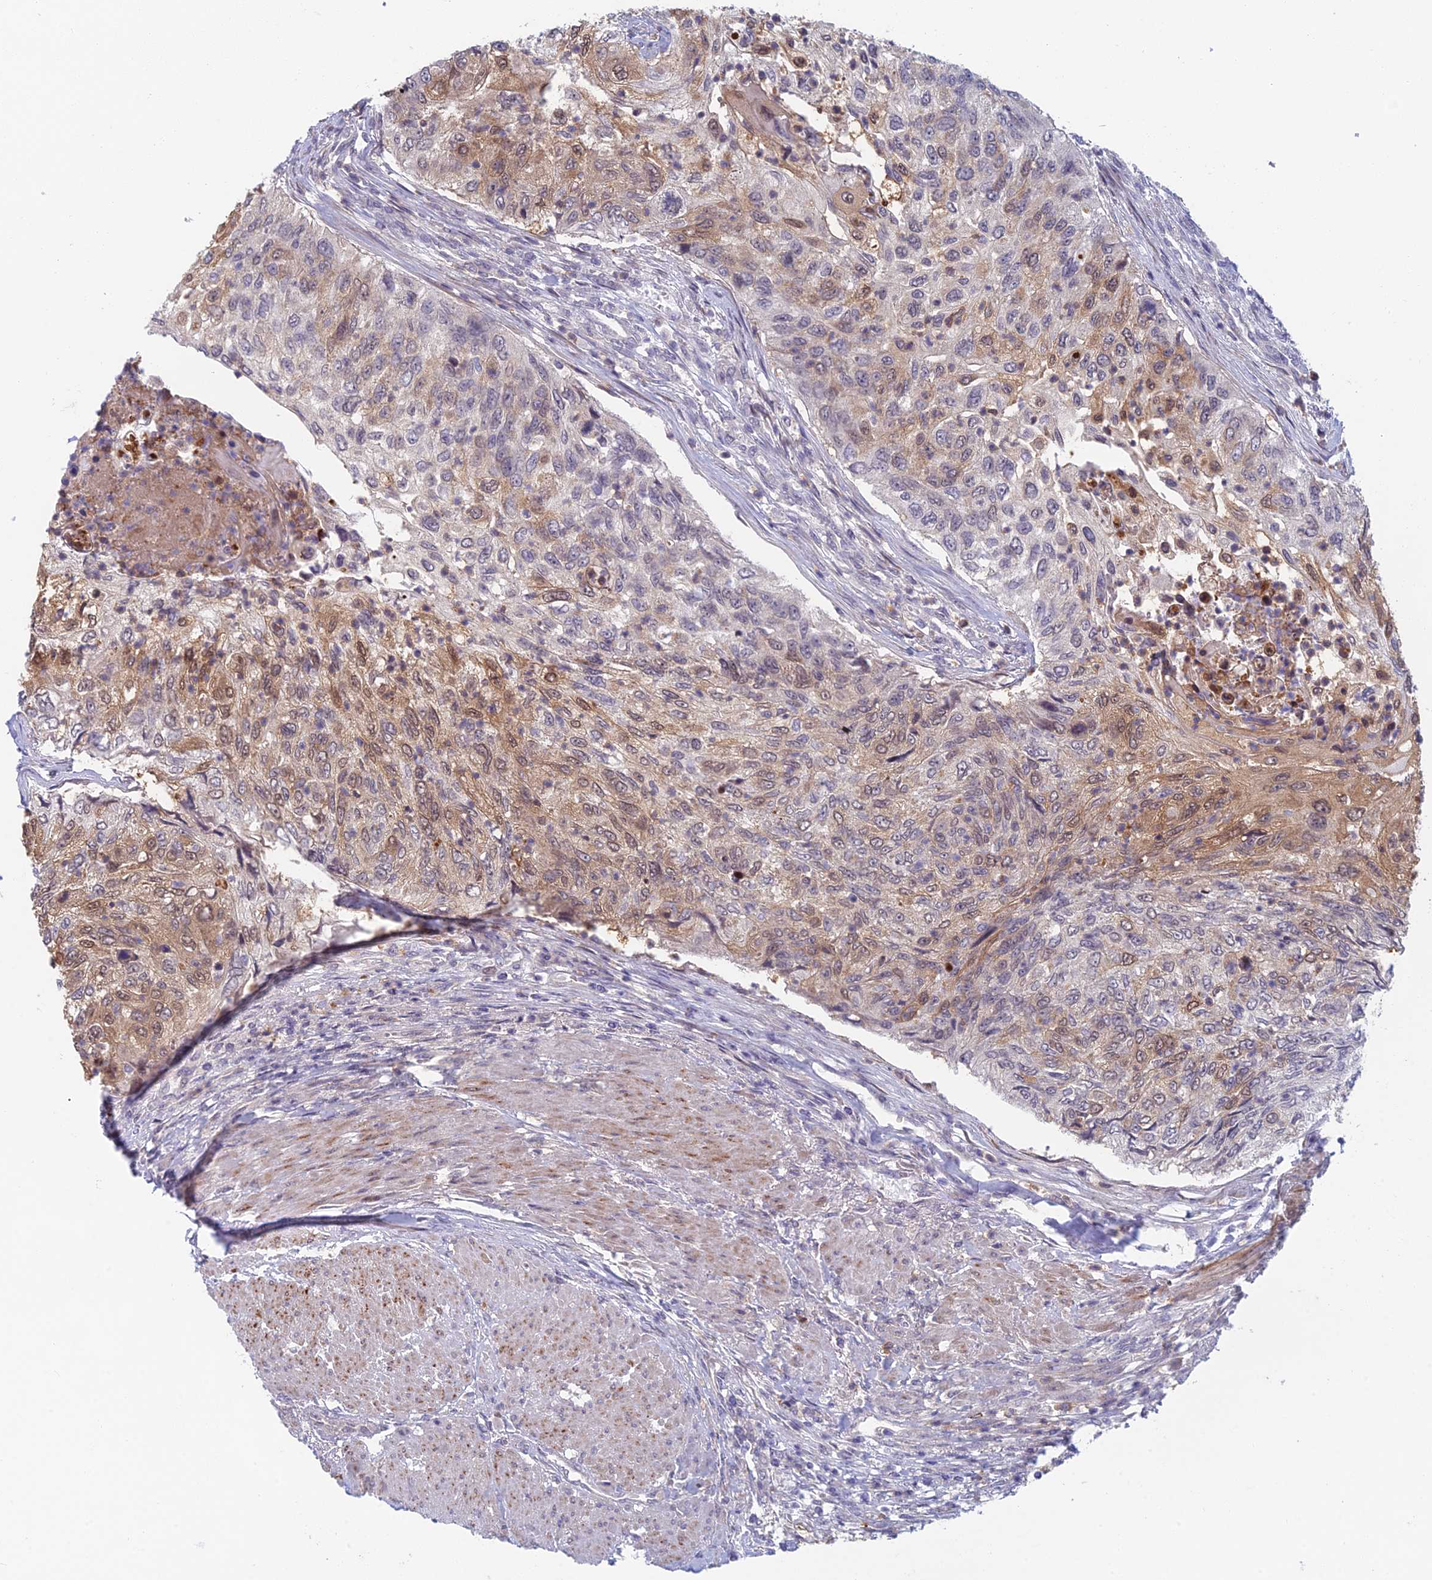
{"staining": {"intensity": "moderate", "quantity": "25%-75%", "location": "cytoplasmic/membranous"}, "tissue": "urothelial cancer", "cell_type": "Tumor cells", "image_type": "cancer", "snomed": [{"axis": "morphology", "description": "Urothelial carcinoma, High grade"}, {"axis": "topography", "description": "Urinary bladder"}], "caption": "Protein staining of urothelial cancer tissue reveals moderate cytoplasmic/membranous expression in about 25%-75% of tumor cells.", "gene": "PPP1R26", "patient": {"sex": "female", "age": 60}}